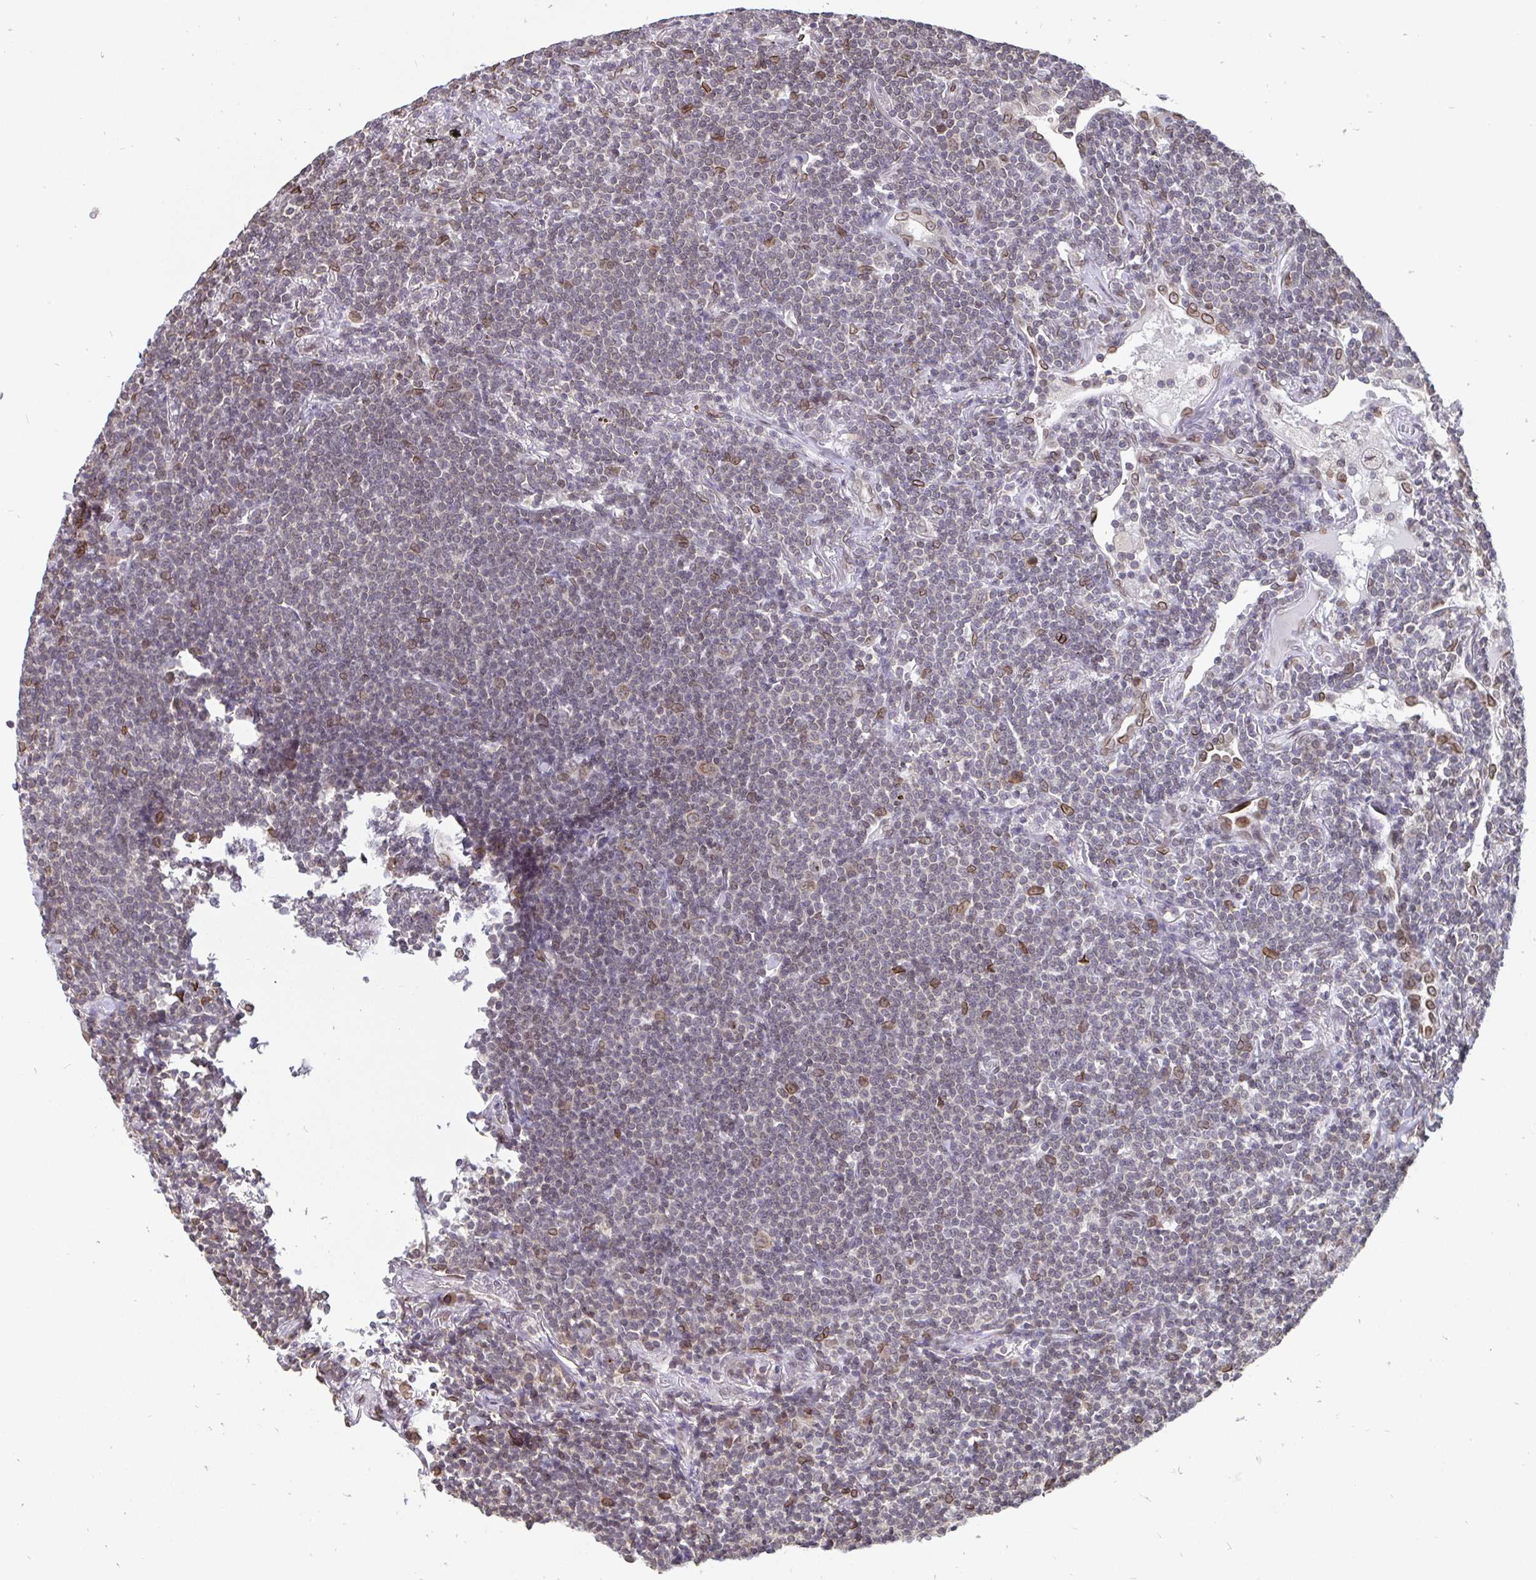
{"staining": {"intensity": "negative", "quantity": "none", "location": "none"}, "tissue": "lymphoma", "cell_type": "Tumor cells", "image_type": "cancer", "snomed": [{"axis": "morphology", "description": "Malignant lymphoma, non-Hodgkin's type, Low grade"}, {"axis": "topography", "description": "Lung"}], "caption": "This is an immunohistochemistry (IHC) image of lymphoma. There is no expression in tumor cells.", "gene": "EMD", "patient": {"sex": "female", "age": 71}}